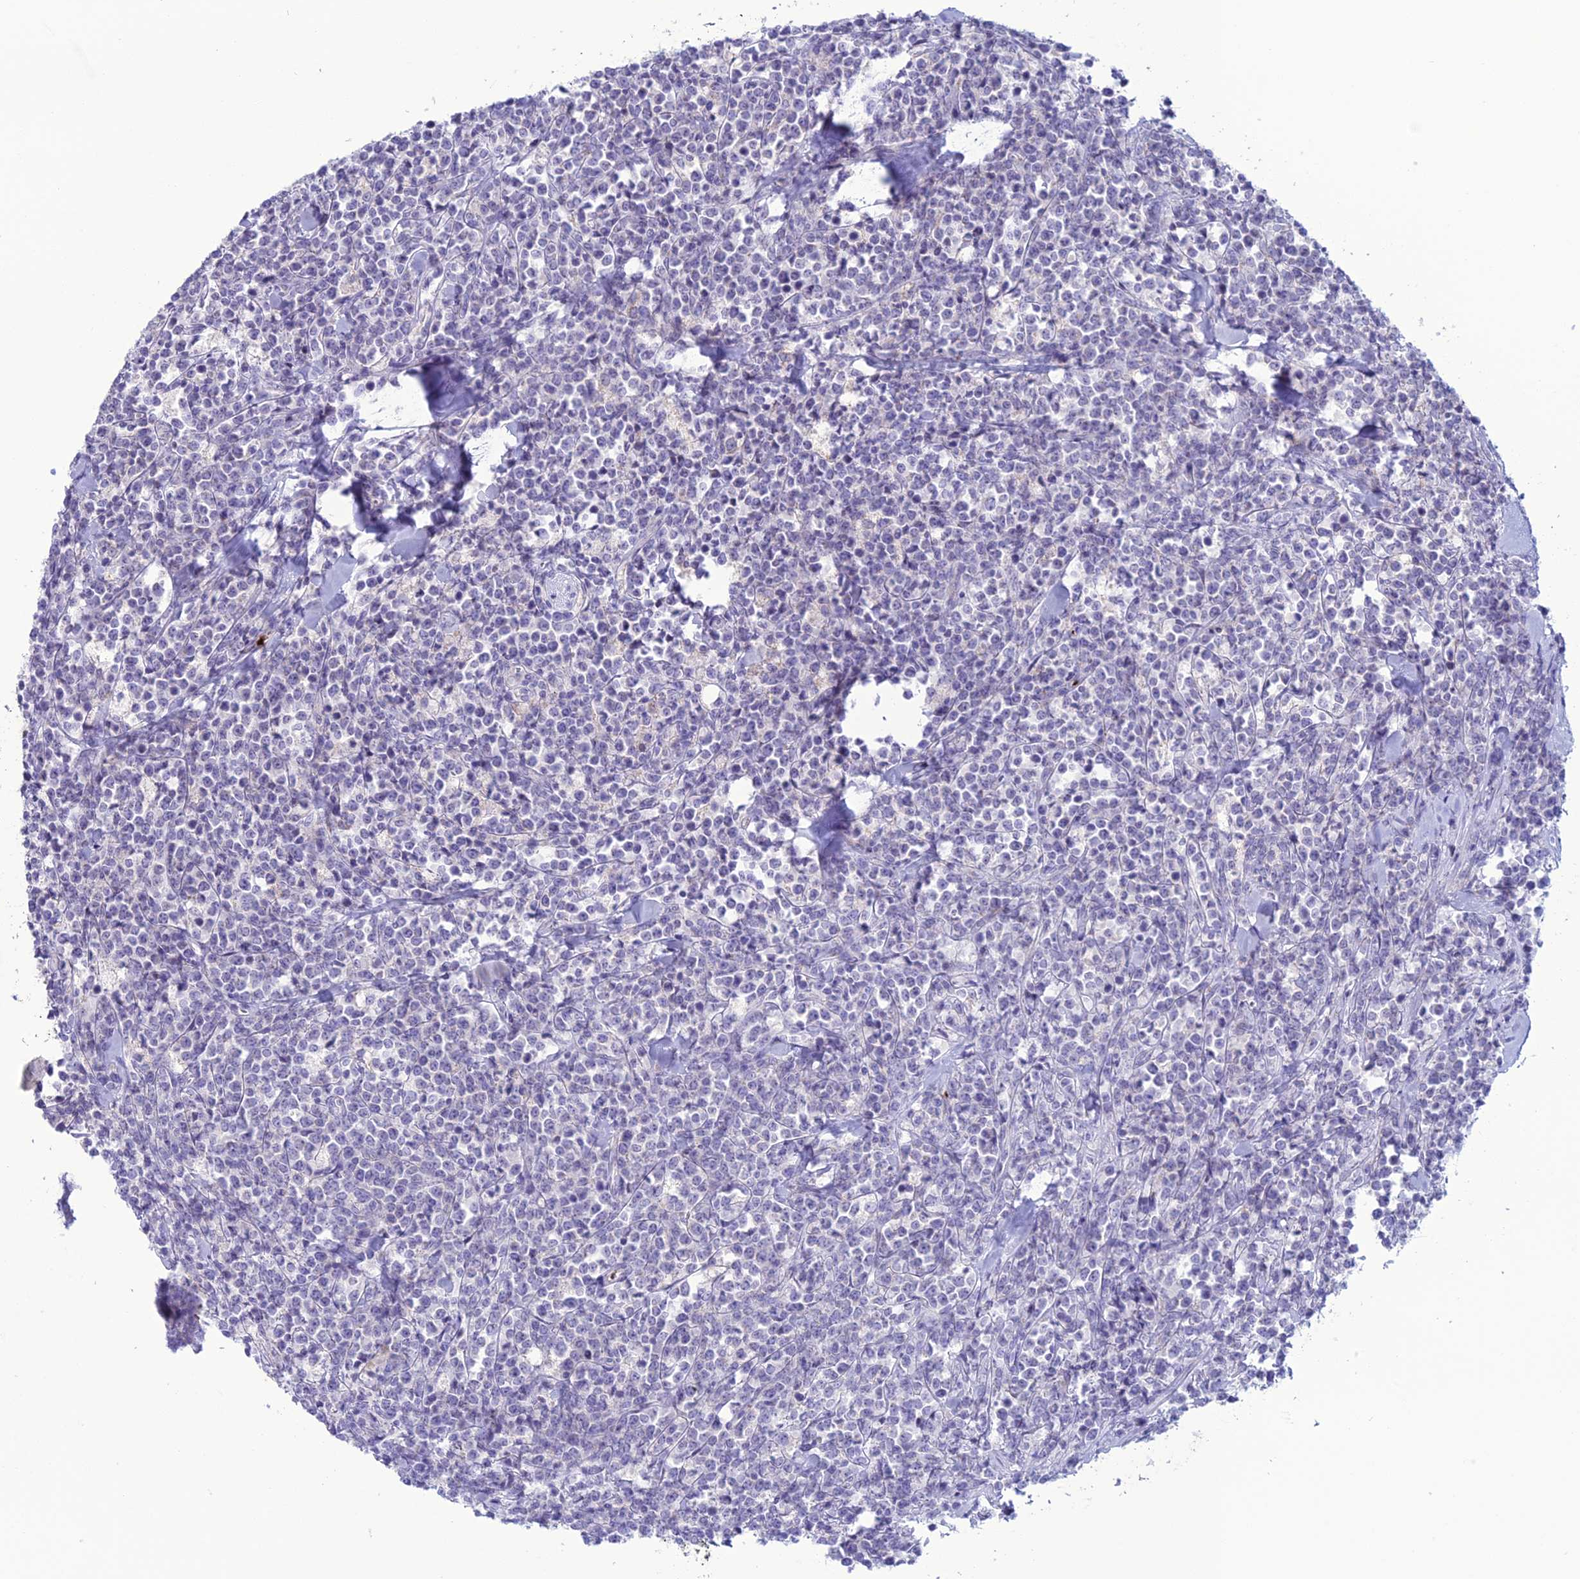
{"staining": {"intensity": "negative", "quantity": "none", "location": "none"}, "tissue": "lymphoma", "cell_type": "Tumor cells", "image_type": "cancer", "snomed": [{"axis": "morphology", "description": "Malignant lymphoma, non-Hodgkin's type, High grade"}, {"axis": "topography", "description": "Small intestine"}], "caption": "There is no significant expression in tumor cells of high-grade malignant lymphoma, non-Hodgkin's type.", "gene": "C21orf140", "patient": {"sex": "male", "age": 8}}